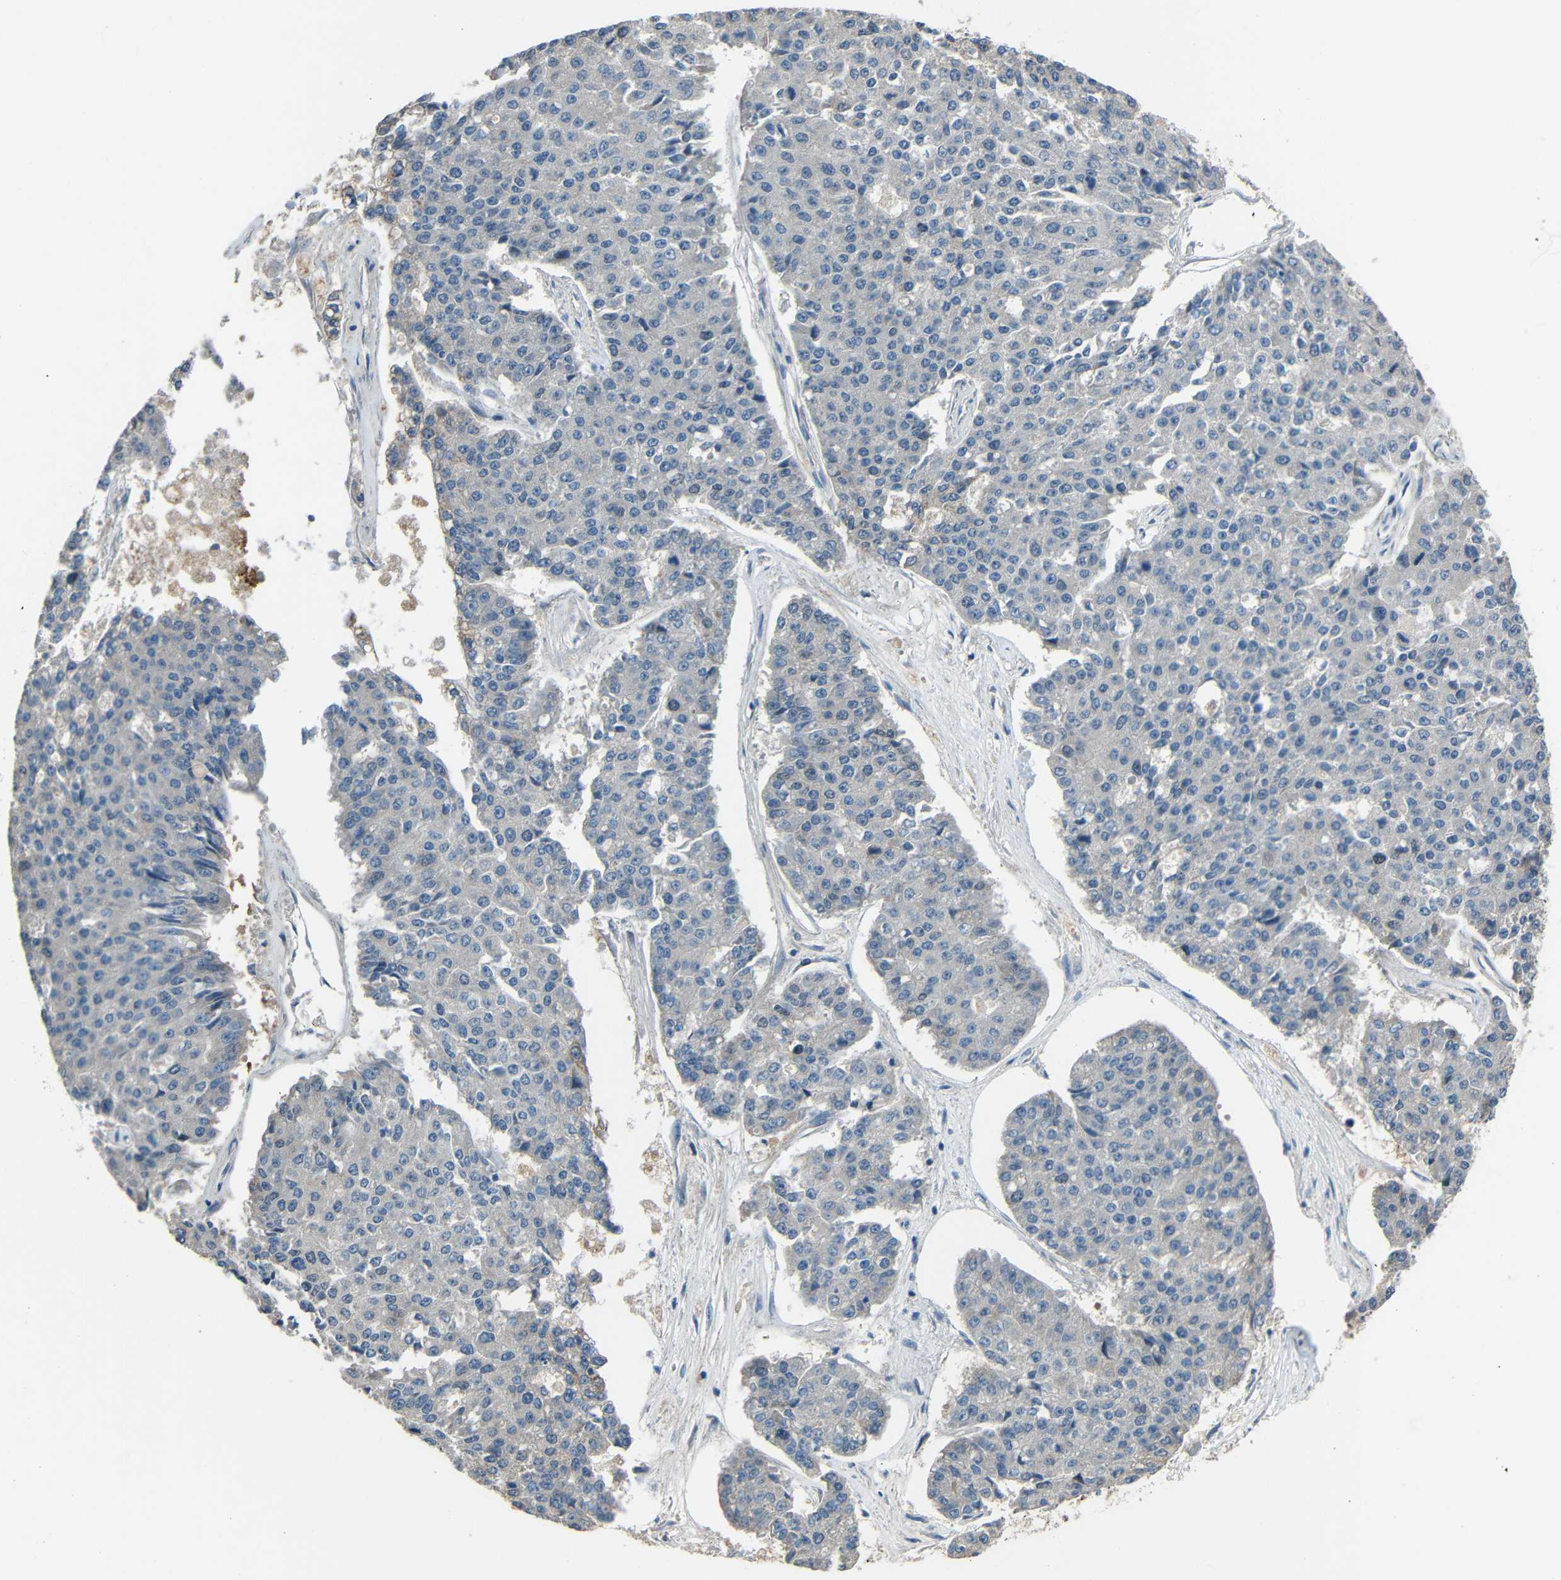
{"staining": {"intensity": "negative", "quantity": "none", "location": "none"}, "tissue": "pancreatic cancer", "cell_type": "Tumor cells", "image_type": "cancer", "snomed": [{"axis": "morphology", "description": "Adenocarcinoma, NOS"}, {"axis": "topography", "description": "Pancreas"}], "caption": "This is a image of immunohistochemistry staining of adenocarcinoma (pancreatic), which shows no positivity in tumor cells.", "gene": "STBD1", "patient": {"sex": "male", "age": 50}}